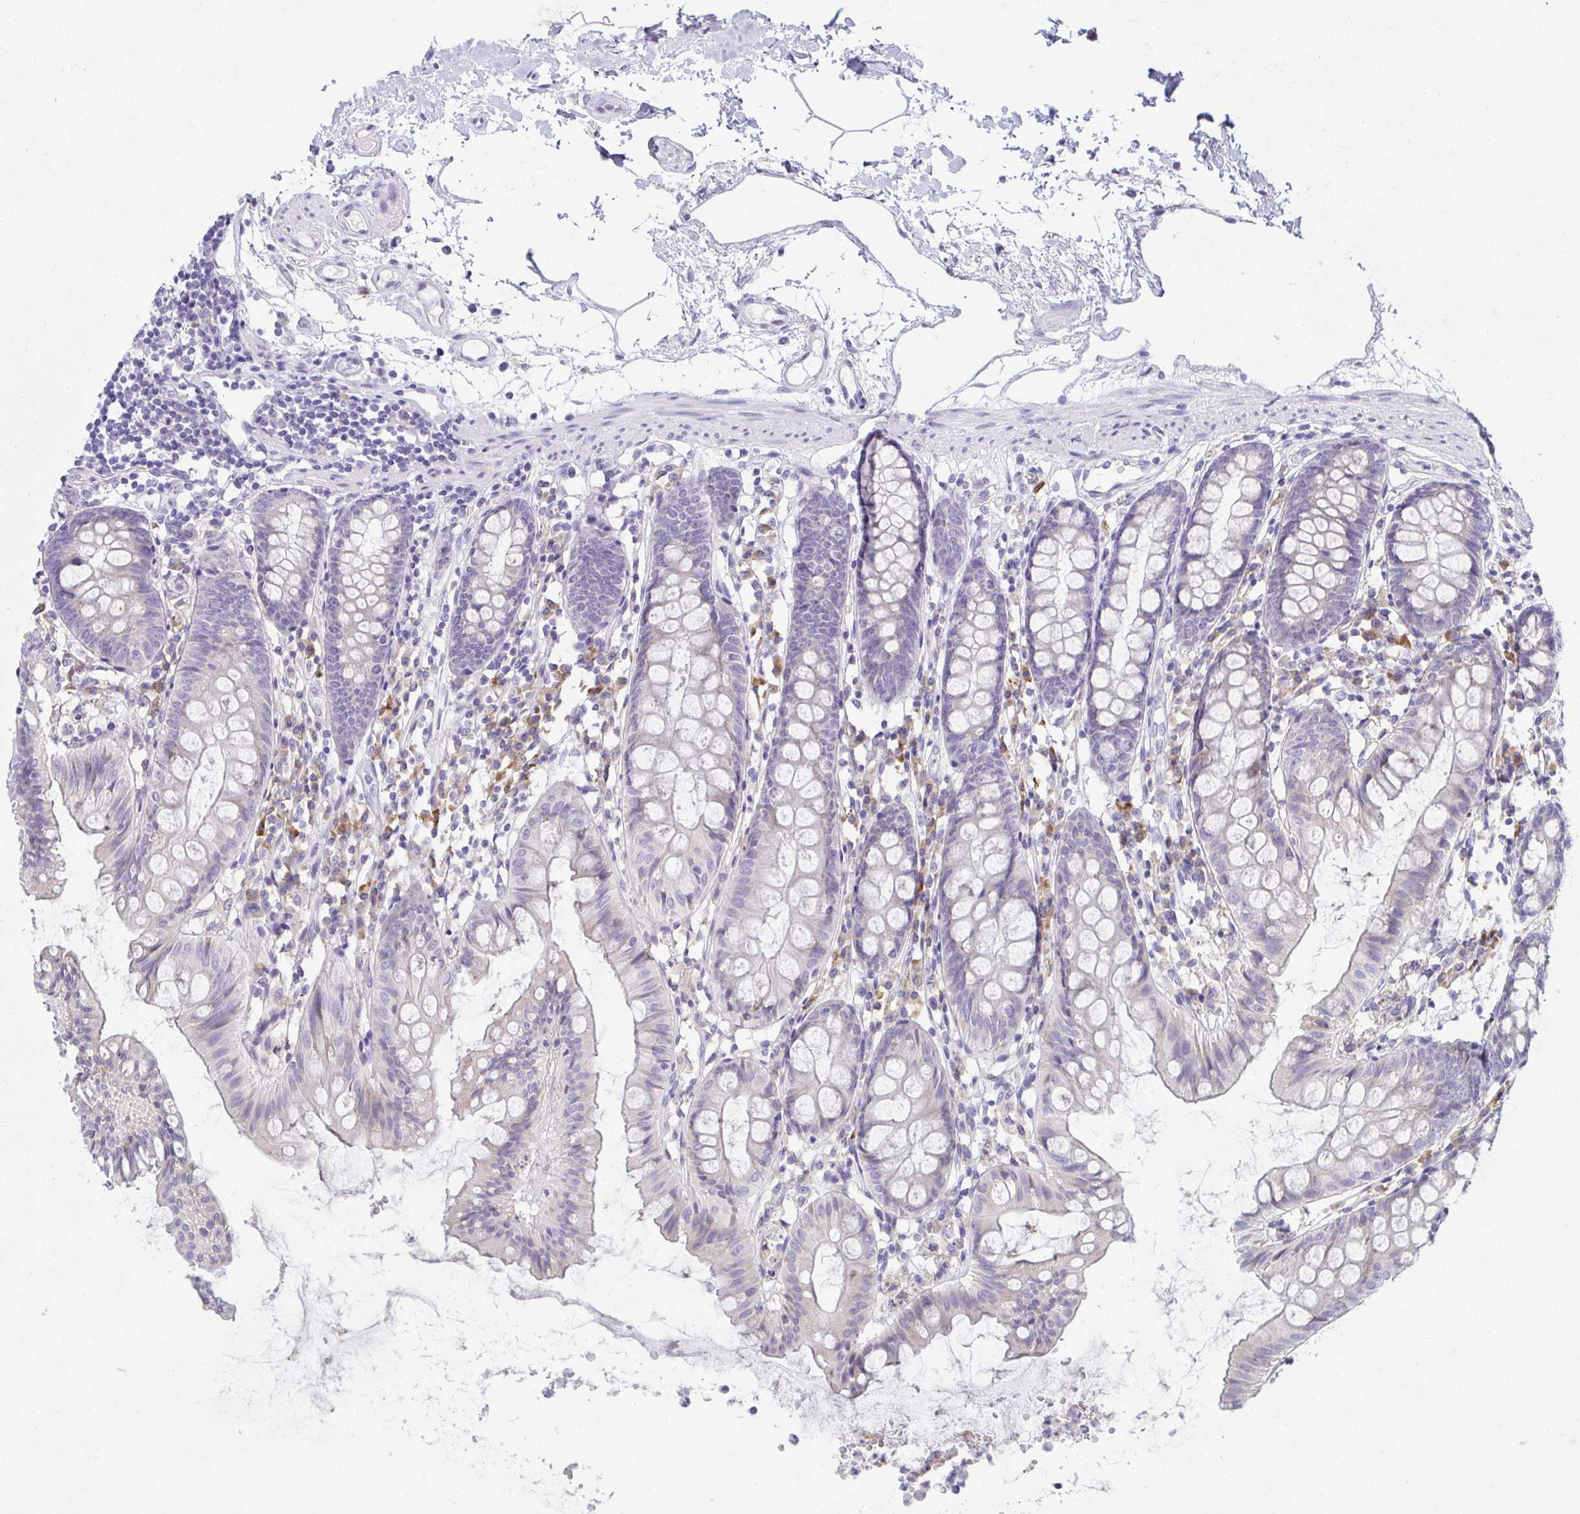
{"staining": {"intensity": "negative", "quantity": "none", "location": "none"}, "tissue": "colon", "cell_type": "Endothelial cells", "image_type": "normal", "snomed": [{"axis": "morphology", "description": "Normal tissue, NOS"}, {"axis": "topography", "description": "Colon"}], "caption": "Image shows no significant protein positivity in endothelial cells of benign colon.", "gene": "FASLG", "patient": {"sex": "female", "age": 84}}